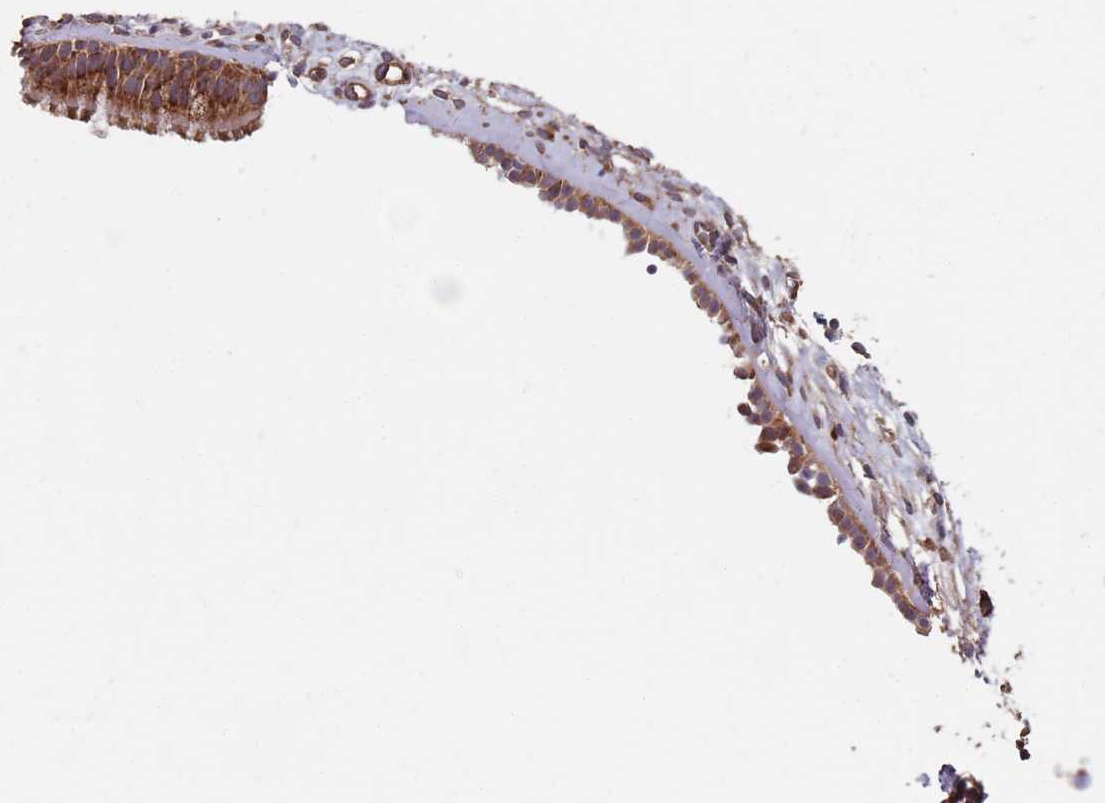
{"staining": {"intensity": "moderate", "quantity": ">75%", "location": "cytoplasmic/membranous"}, "tissue": "nasopharynx", "cell_type": "Respiratory epithelial cells", "image_type": "normal", "snomed": [{"axis": "morphology", "description": "Normal tissue, NOS"}, {"axis": "morphology", "description": "Inflammation, NOS"}, {"axis": "morphology", "description": "Malignant melanoma, Metastatic site"}, {"axis": "topography", "description": "Nasopharynx"}], "caption": "Immunohistochemistry (IHC) image of benign human nasopharynx stained for a protein (brown), which exhibits medium levels of moderate cytoplasmic/membranous staining in about >75% of respiratory epithelial cells.", "gene": "NOTCH3", "patient": {"sex": "male", "age": 70}}